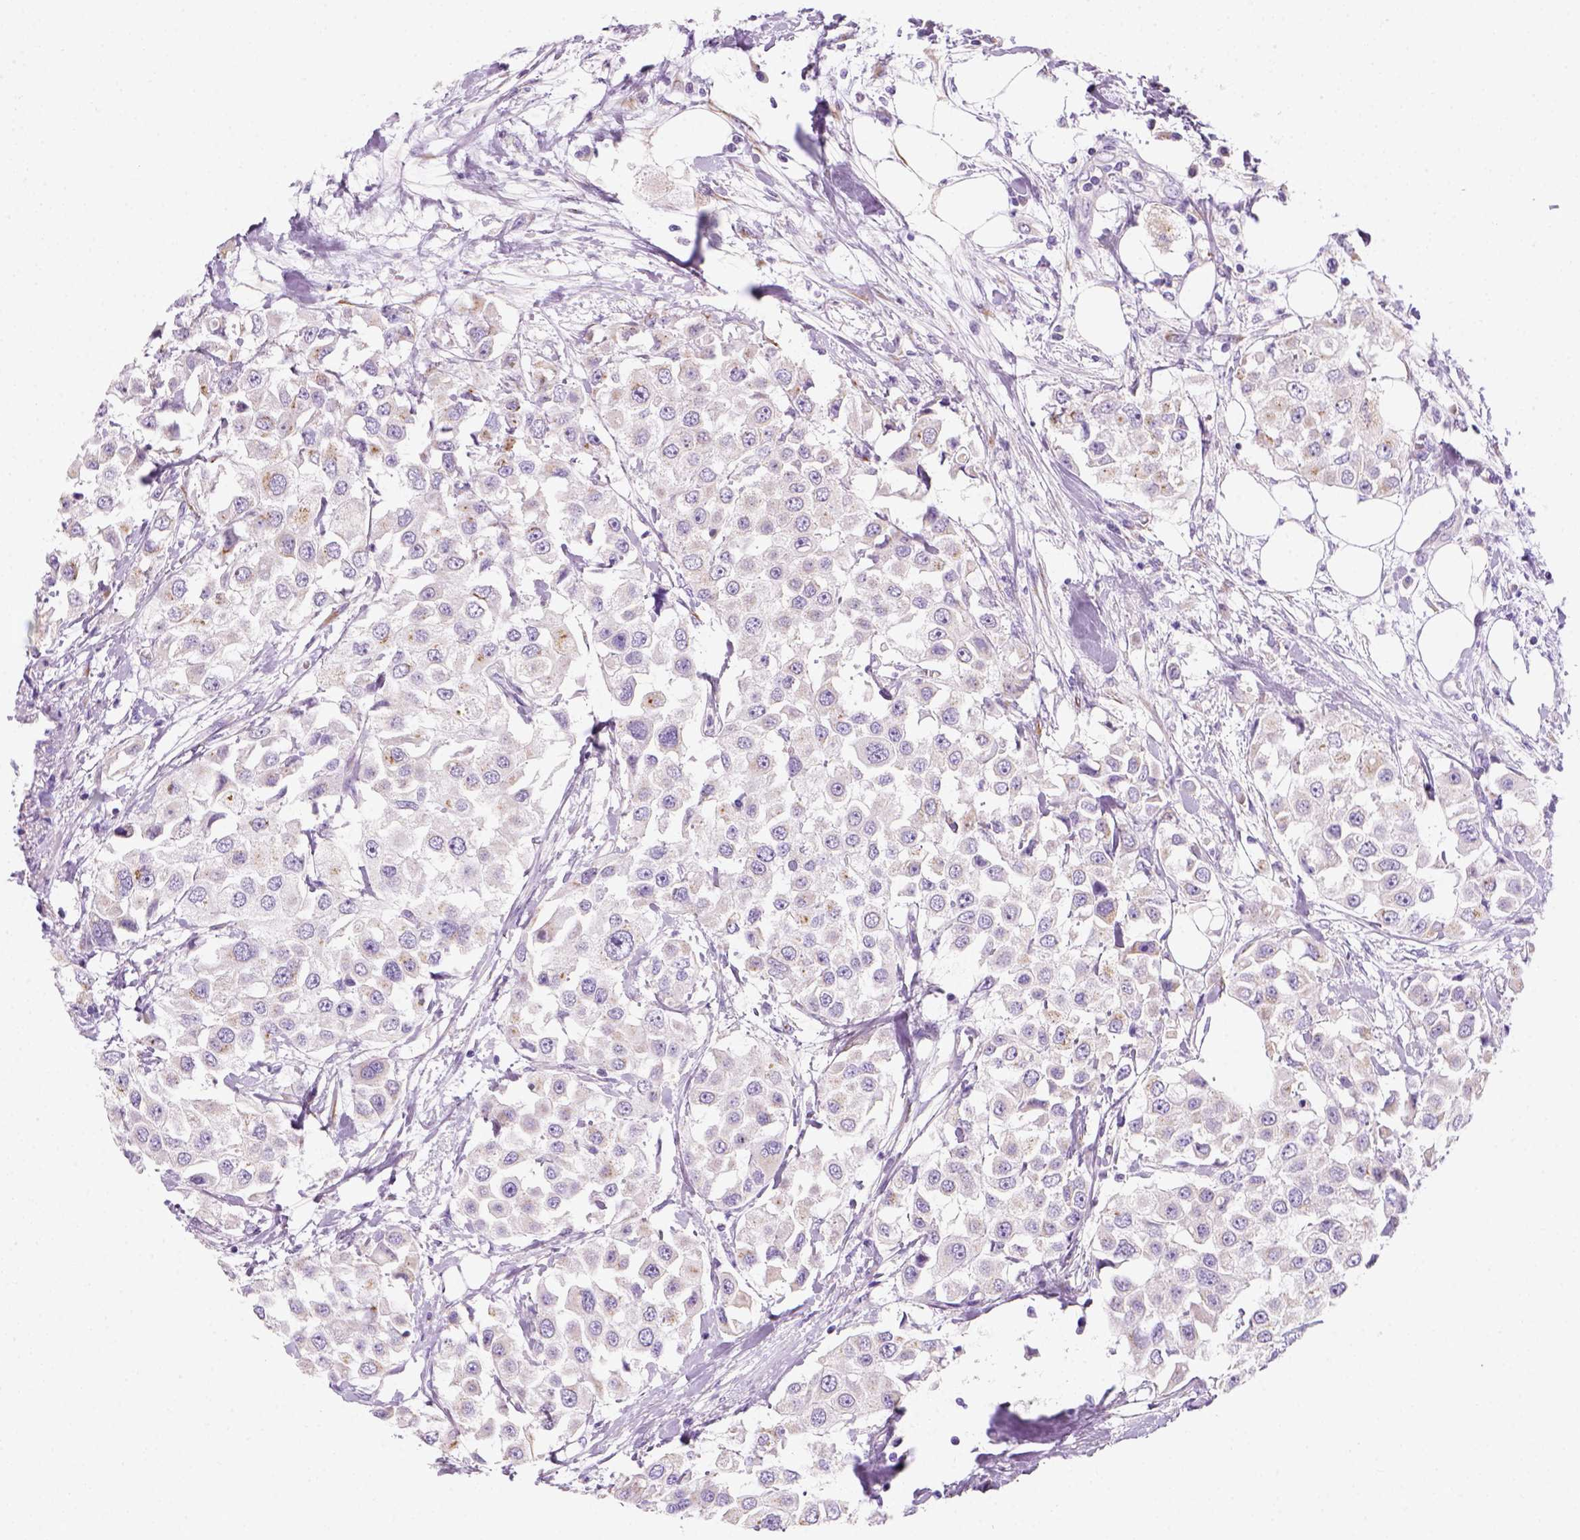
{"staining": {"intensity": "weak", "quantity": "<25%", "location": "cytoplasmic/membranous"}, "tissue": "urothelial cancer", "cell_type": "Tumor cells", "image_type": "cancer", "snomed": [{"axis": "morphology", "description": "Urothelial carcinoma, High grade"}, {"axis": "topography", "description": "Urinary bladder"}], "caption": "An IHC histopathology image of urothelial cancer is shown. There is no staining in tumor cells of urothelial cancer.", "gene": "CES2", "patient": {"sex": "female", "age": 64}}